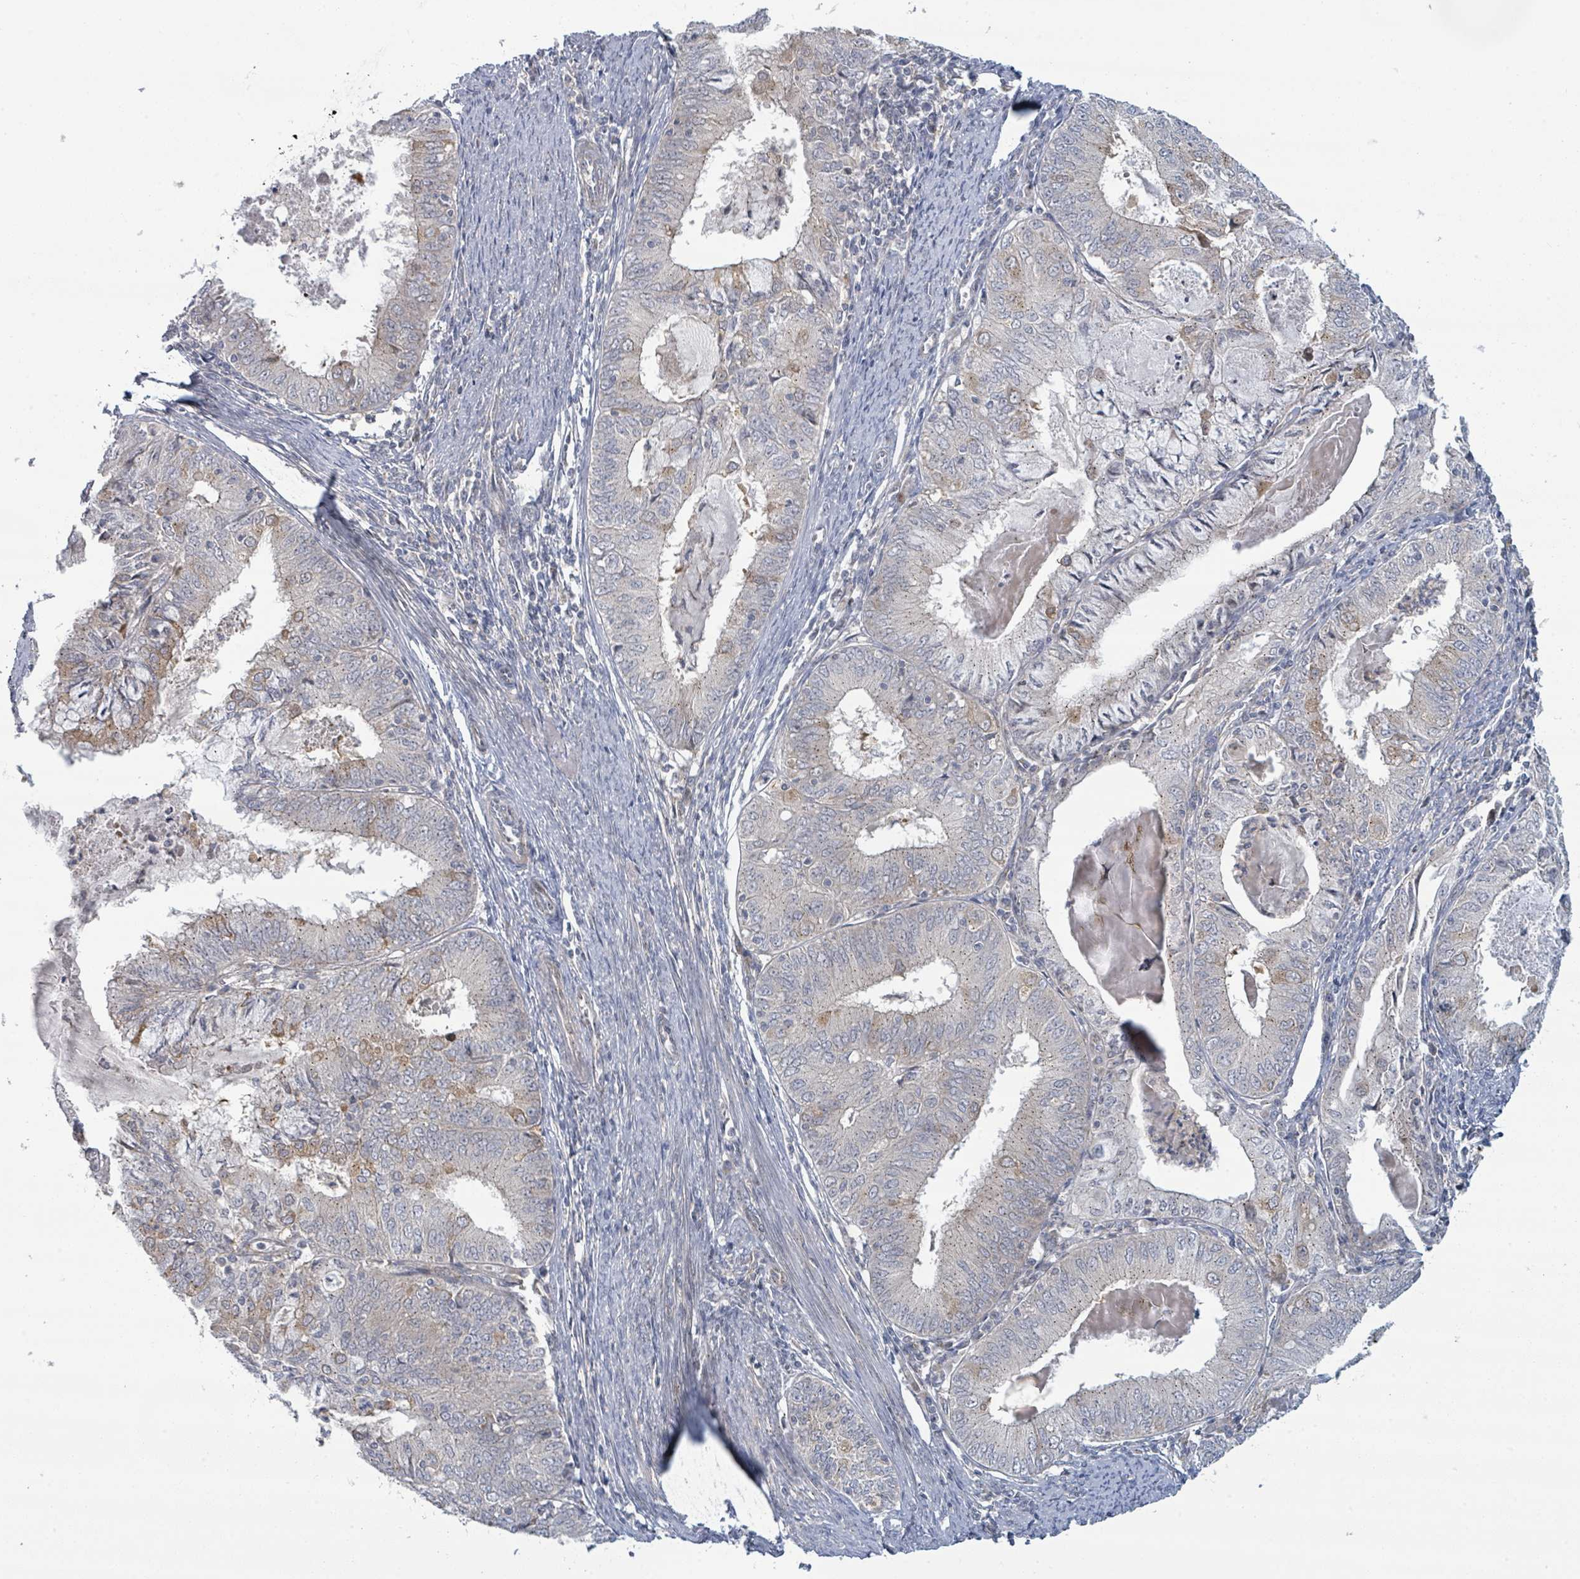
{"staining": {"intensity": "negative", "quantity": "none", "location": "none"}, "tissue": "endometrial cancer", "cell_type": "Tumor cells", "image_type": "cancer", "snomed": [{"axis": "morphology", "description": "Adenocarcinoma, NOS"}, {"axis": "topography", "description": "Endometrium"}], "caption": "Immunohistochemical staining of human endometrial adenocarcinoma shows no significant positivity in tumor cells.", "gene": "COL5A3", "patient": {"sex": "female", "age": 57}}